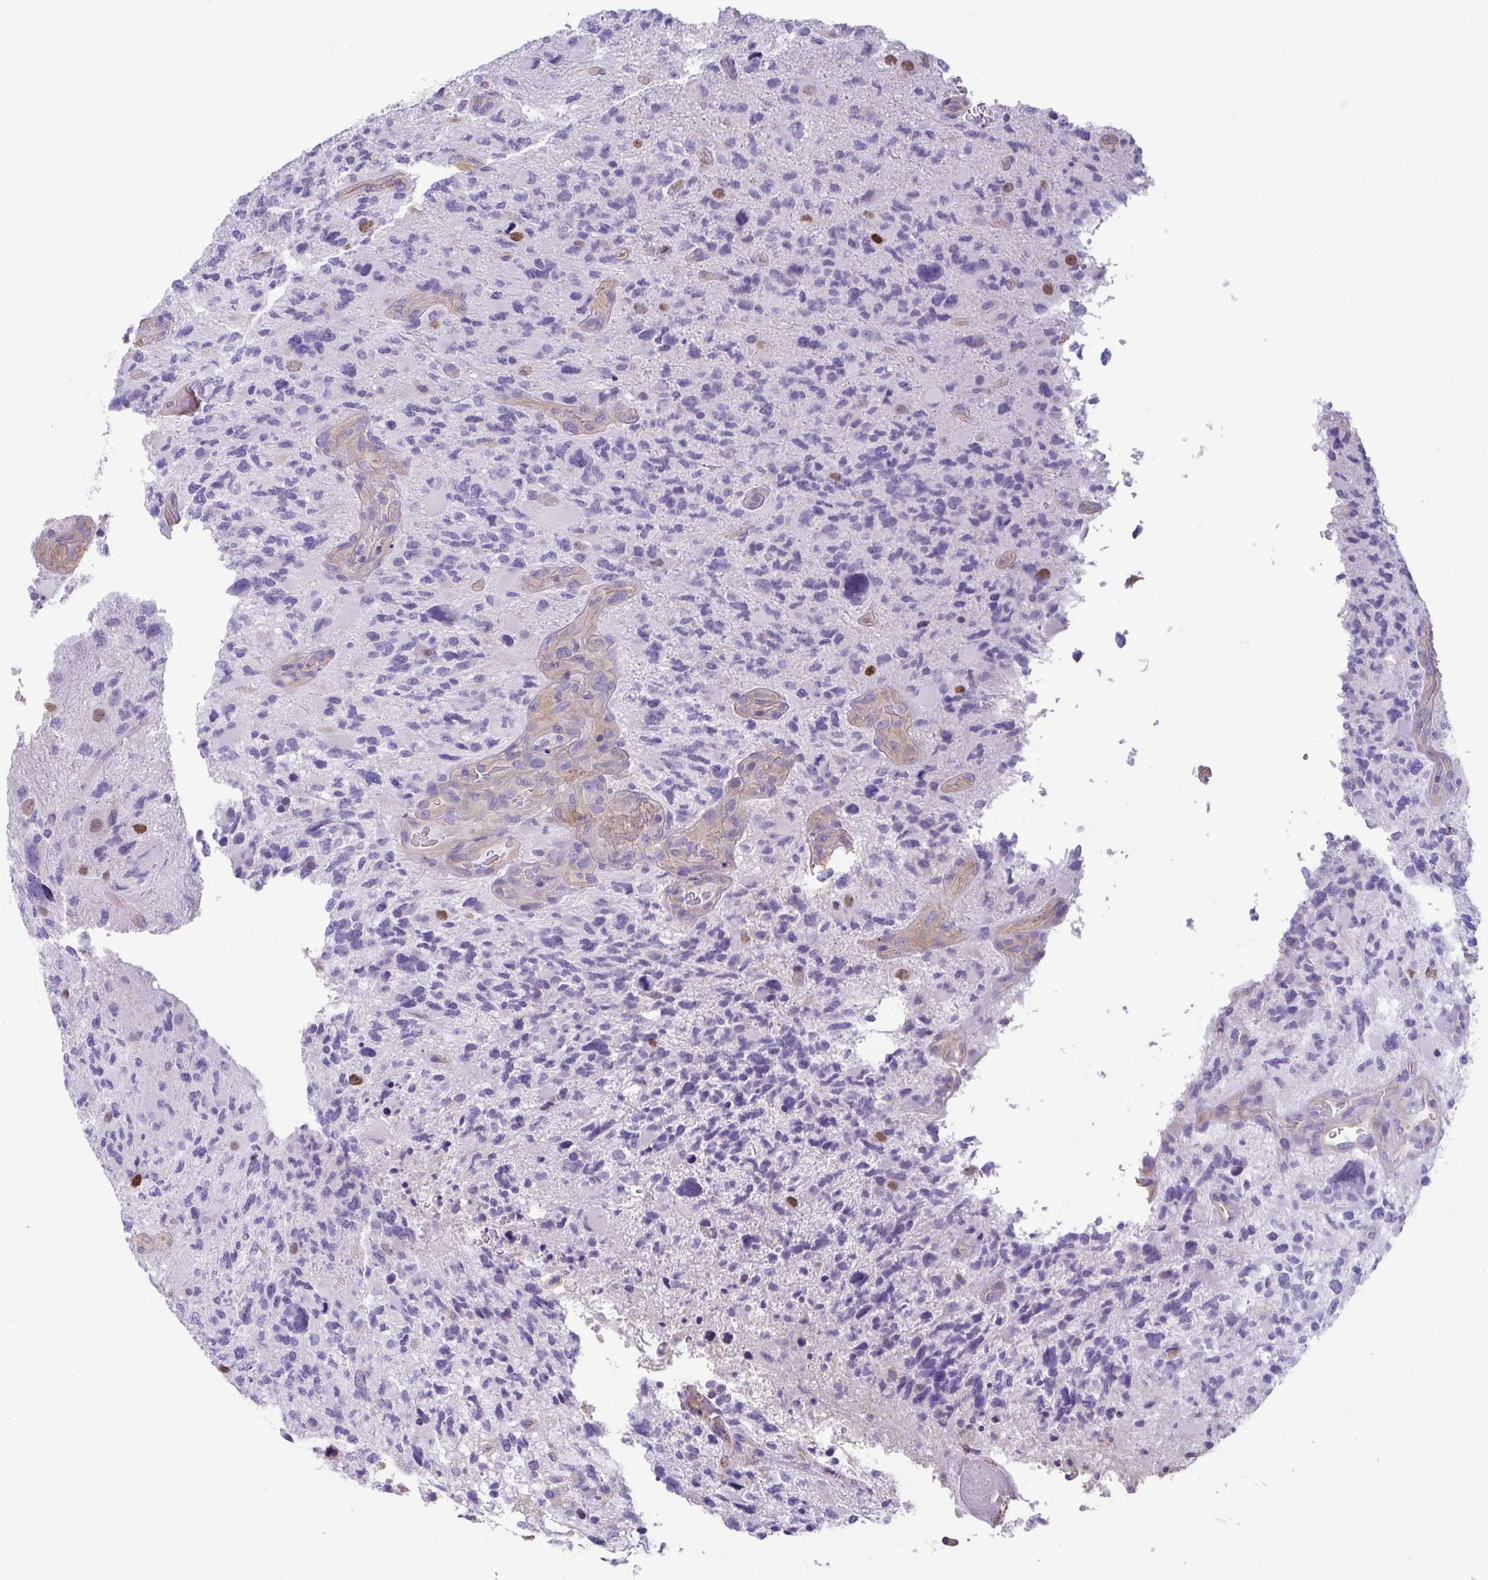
{"staining": {"intensity": "negative", "quantity": "none", "location": "none"}, "tissue": "glioma", "cell_type": "Tumor cells", "image_type": "cancer", "snomed": [{"axis": "morphology", "description": "Glioma, malignant, High grade"}, {"axis": "topography", "description": "Brain"}], "caption": "High magnification brightfield microscopy of glioma stained with DAB (3,3'-diaminobenzidine) (brown) and counterstained with hematoxylin (blue): tumor cells show no significant staining.", "gene": "MYL6", "patient": {"sex": "female", "age": 71}}